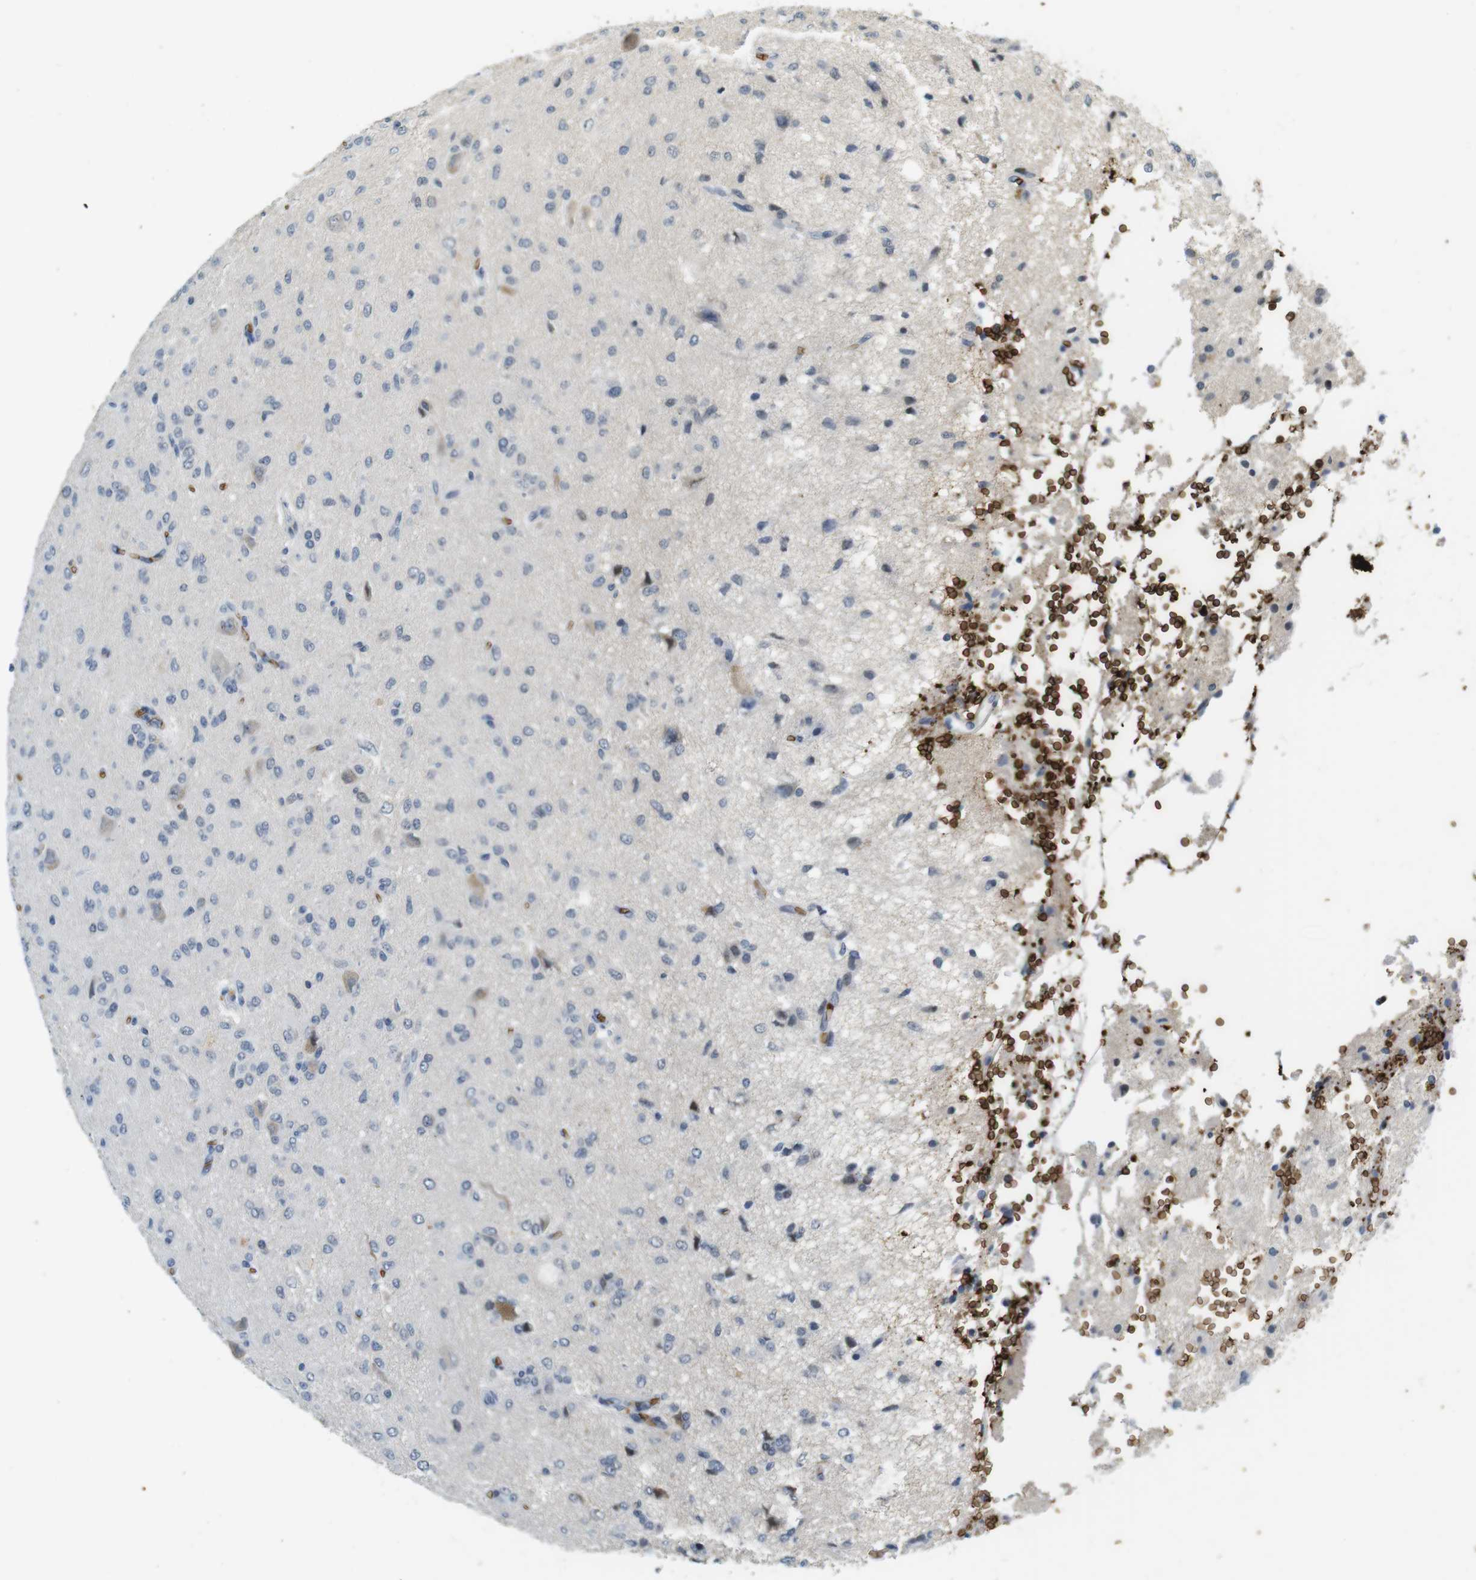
{"staining": {"intensity": "weak", "quantity": "<25%", "location": "cytoplasmic/membranous"}, "tissue": "glioma", "cell_type": "Tumor cells", "image_type": "cancer", "snomed": [{"axis": "morphology", "description": "Glioma, malignant, High grade"}, {"axis": "topography", "description": "Brain"}], "caption": "Immunohistochemistry (IHC) histopathology image of neoplastic tissue: high-grade glioma (malignant) stained with DAB (3,3'-diaminobenzidine) exhibits no significant protein expression in tumor cells.", "gene": "SLC4A1", "patient": {"sex": "female", "age": 59}}